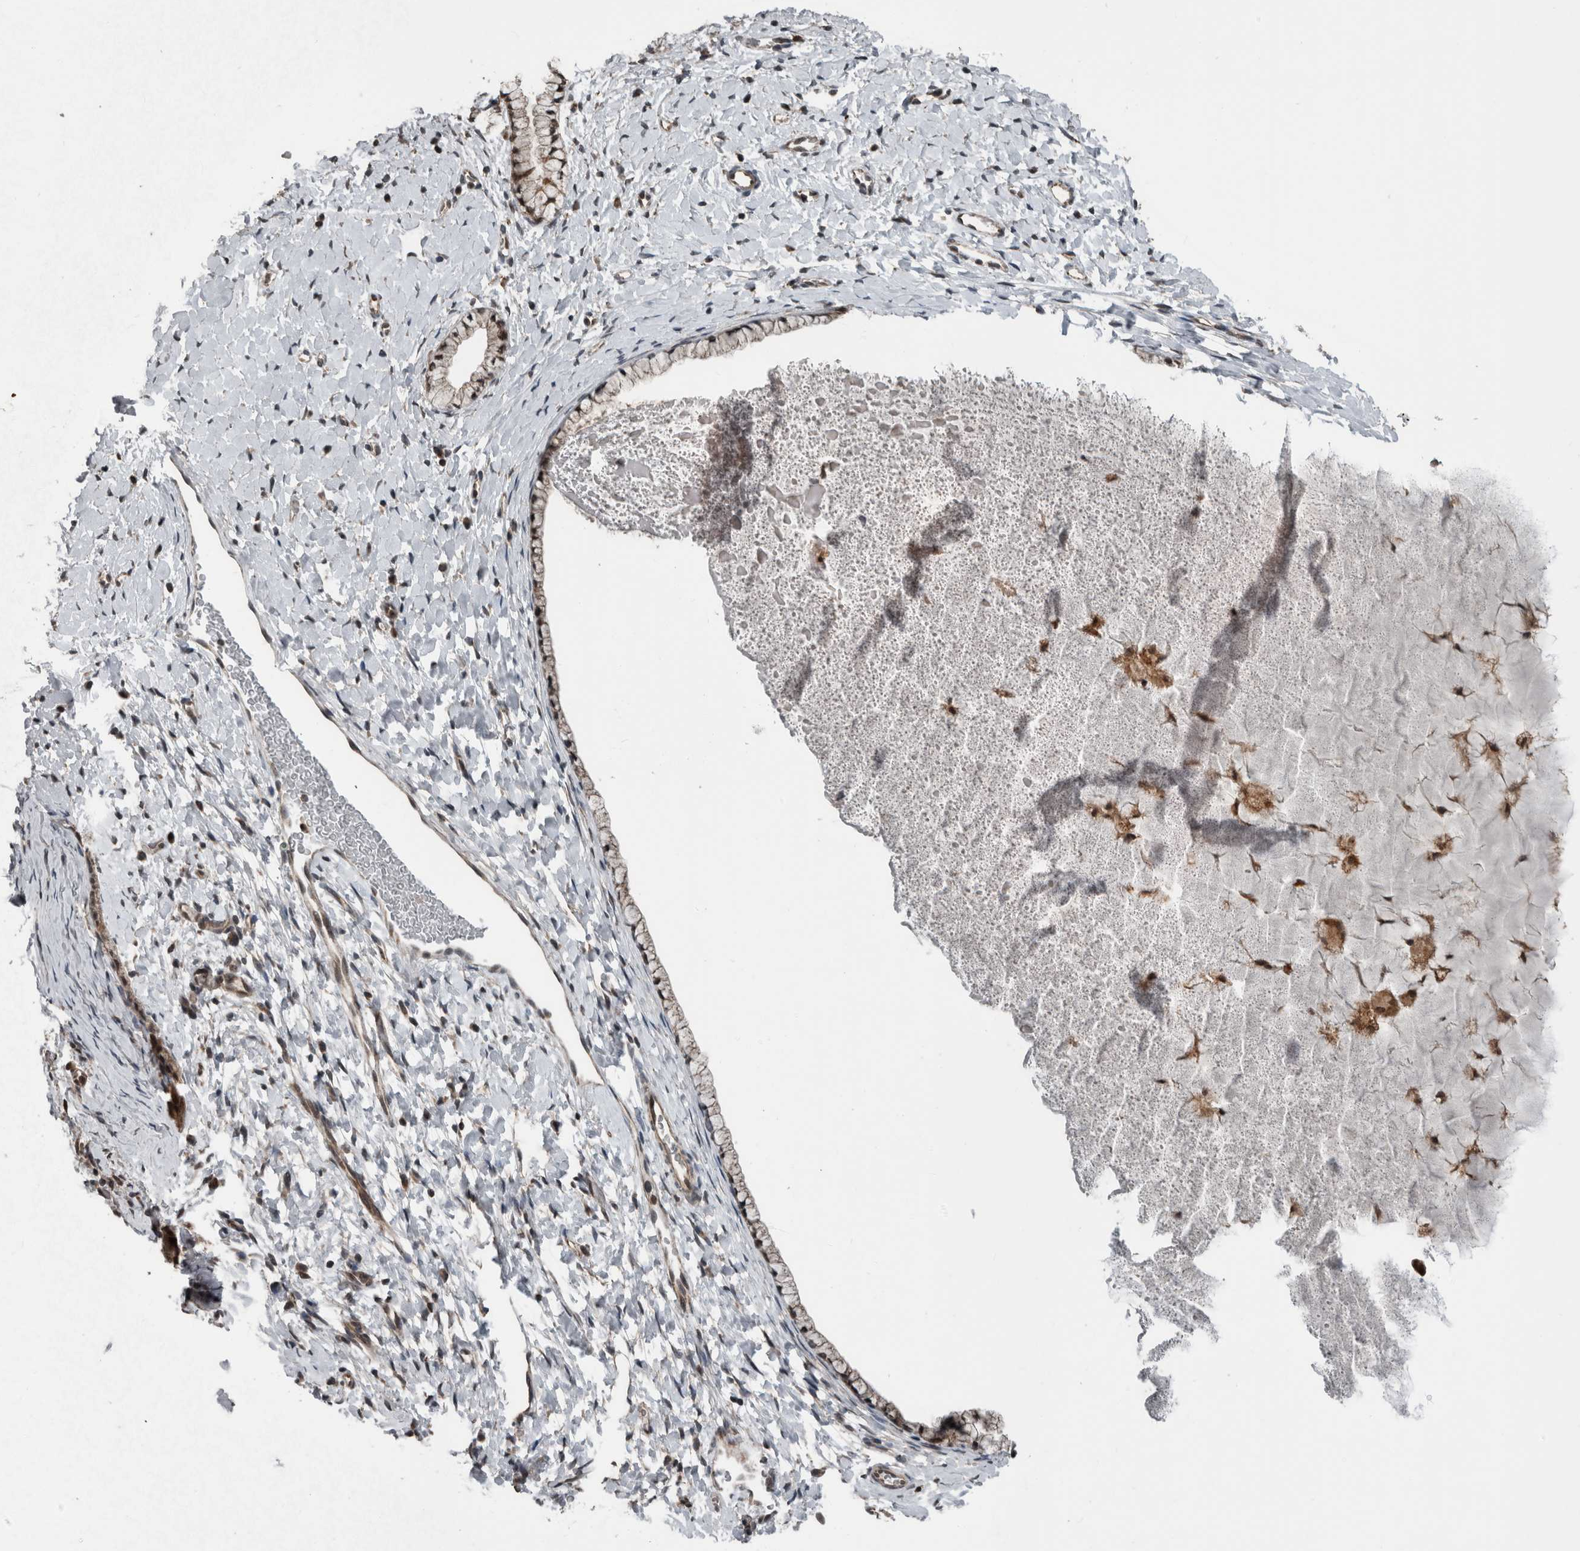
{"staining": {"intensity": "weak", "quantity": ">75%", "location": "cytoplasmic/membranous,nuclear"}, "tissue": "cervix", "cell_type": "Glandular cells", "image_type": "normal", "snomed": [{"axis": "morphology", "description": "Normal tissue, NOS"}, {"axis": "topography", "description": "Cervix"}], "caption": "Immunohistochemistry (IHC) photomicrograph of unremarkable cervix: cervix stained using immunohistochemistry displays low levels of weak protein expression localized specifically in the cytoplasmic/membranous,nuclear of glandular cells, appearing as a cytoplasmic/membranous,nuclear brown color.", "gene": "ENY2", "patient": {"sex": "female", "age": 72}}